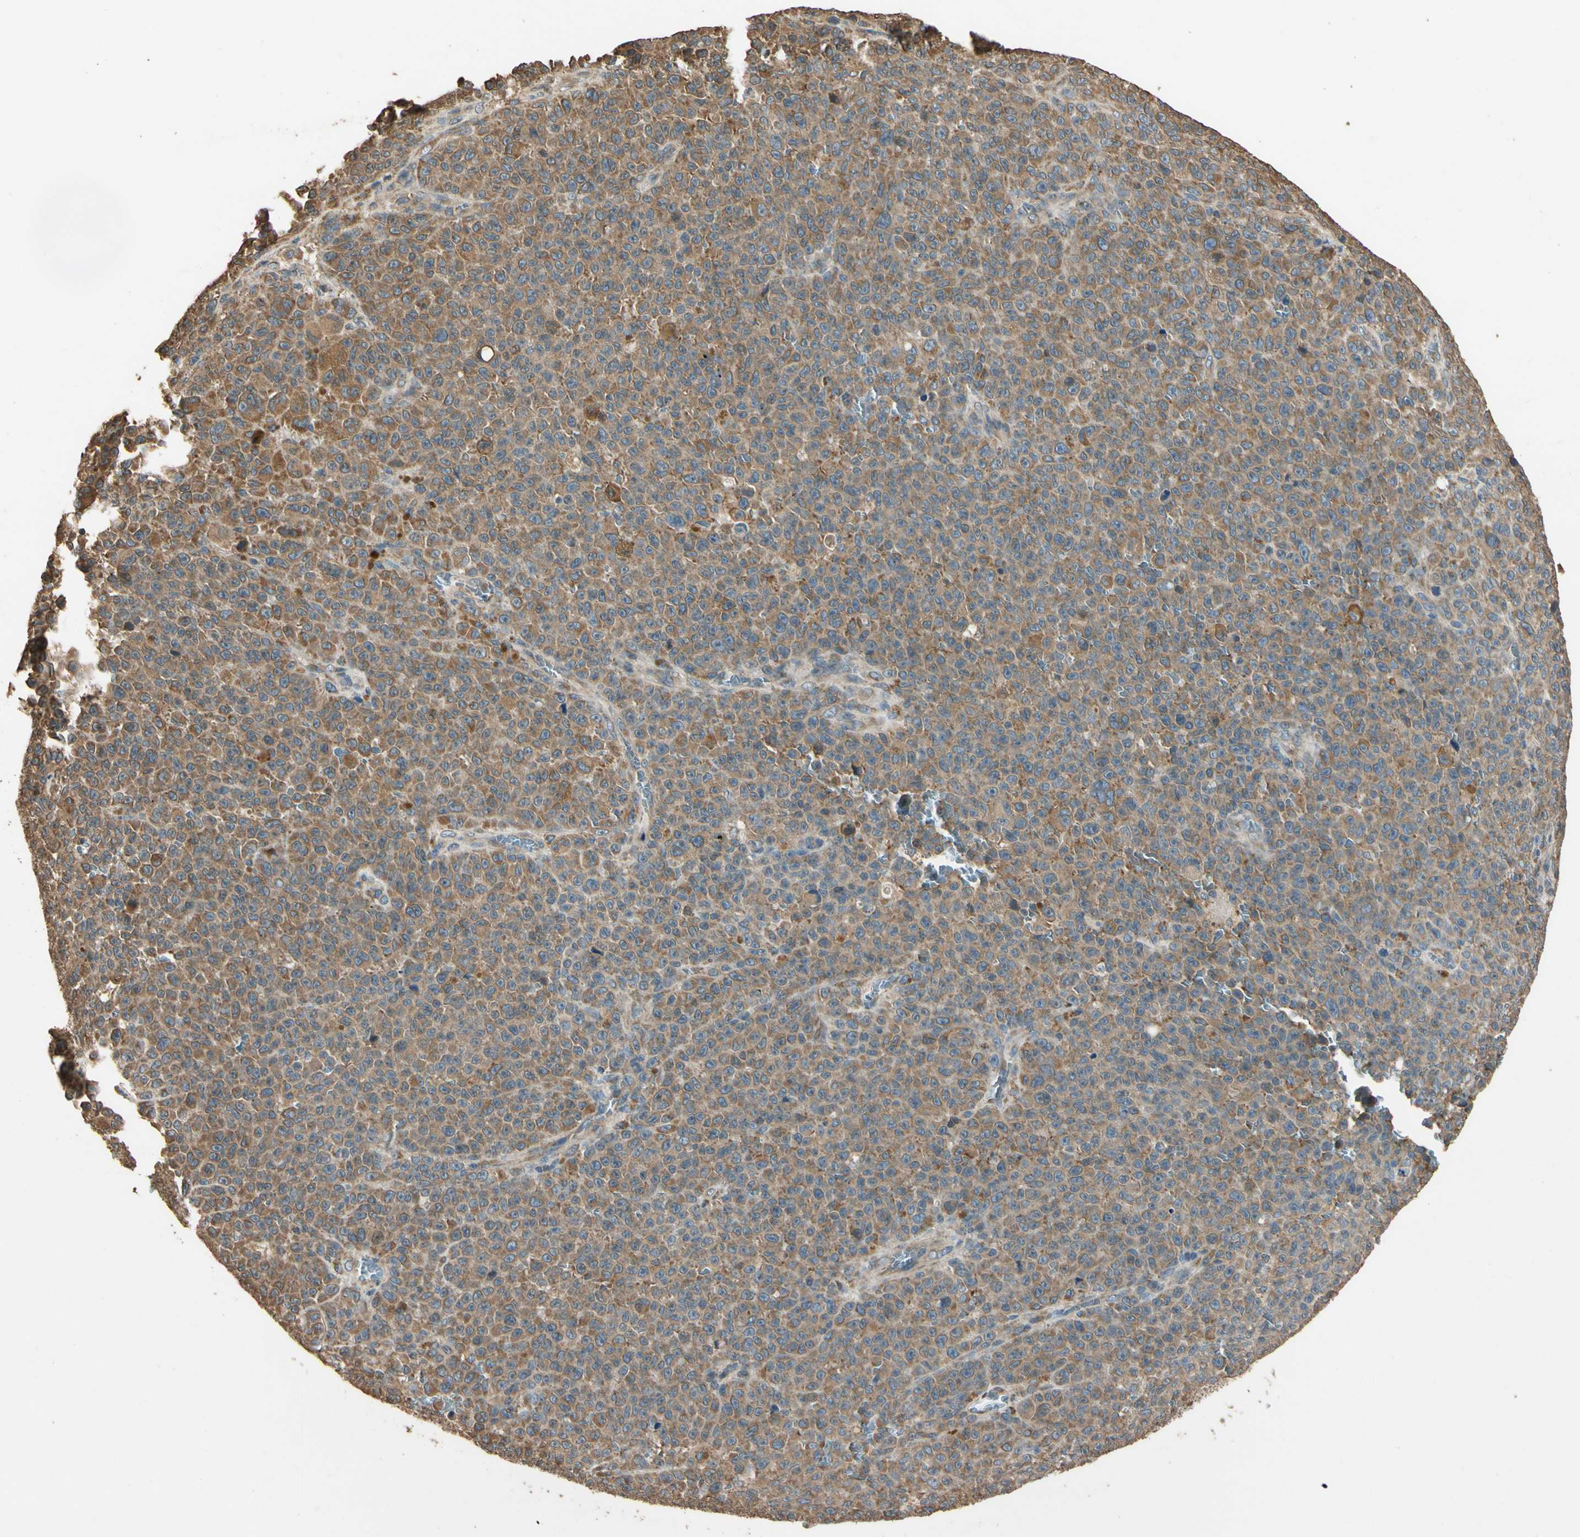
{"staining": {"intensity": "moderate", "quantity": ">75%", "location": "cytoplasmic/membranous"}, "tissue": "melanoma", "cell_type": "Tumor cells", "image_type": "cancer", "snomed": [{"axis": "morphology", "description": "Malignant melanoma, NOS"}, {"axis": "topography", "description": "Skin"}], "caption": "Immunohistochemical staining of human melanoma displays medium levels of moderate cytoplasmic/membranous protein expression in about >75% of tumor cells.", "gene": "STX18", "patient": {"sex": "female", "age": 82}}